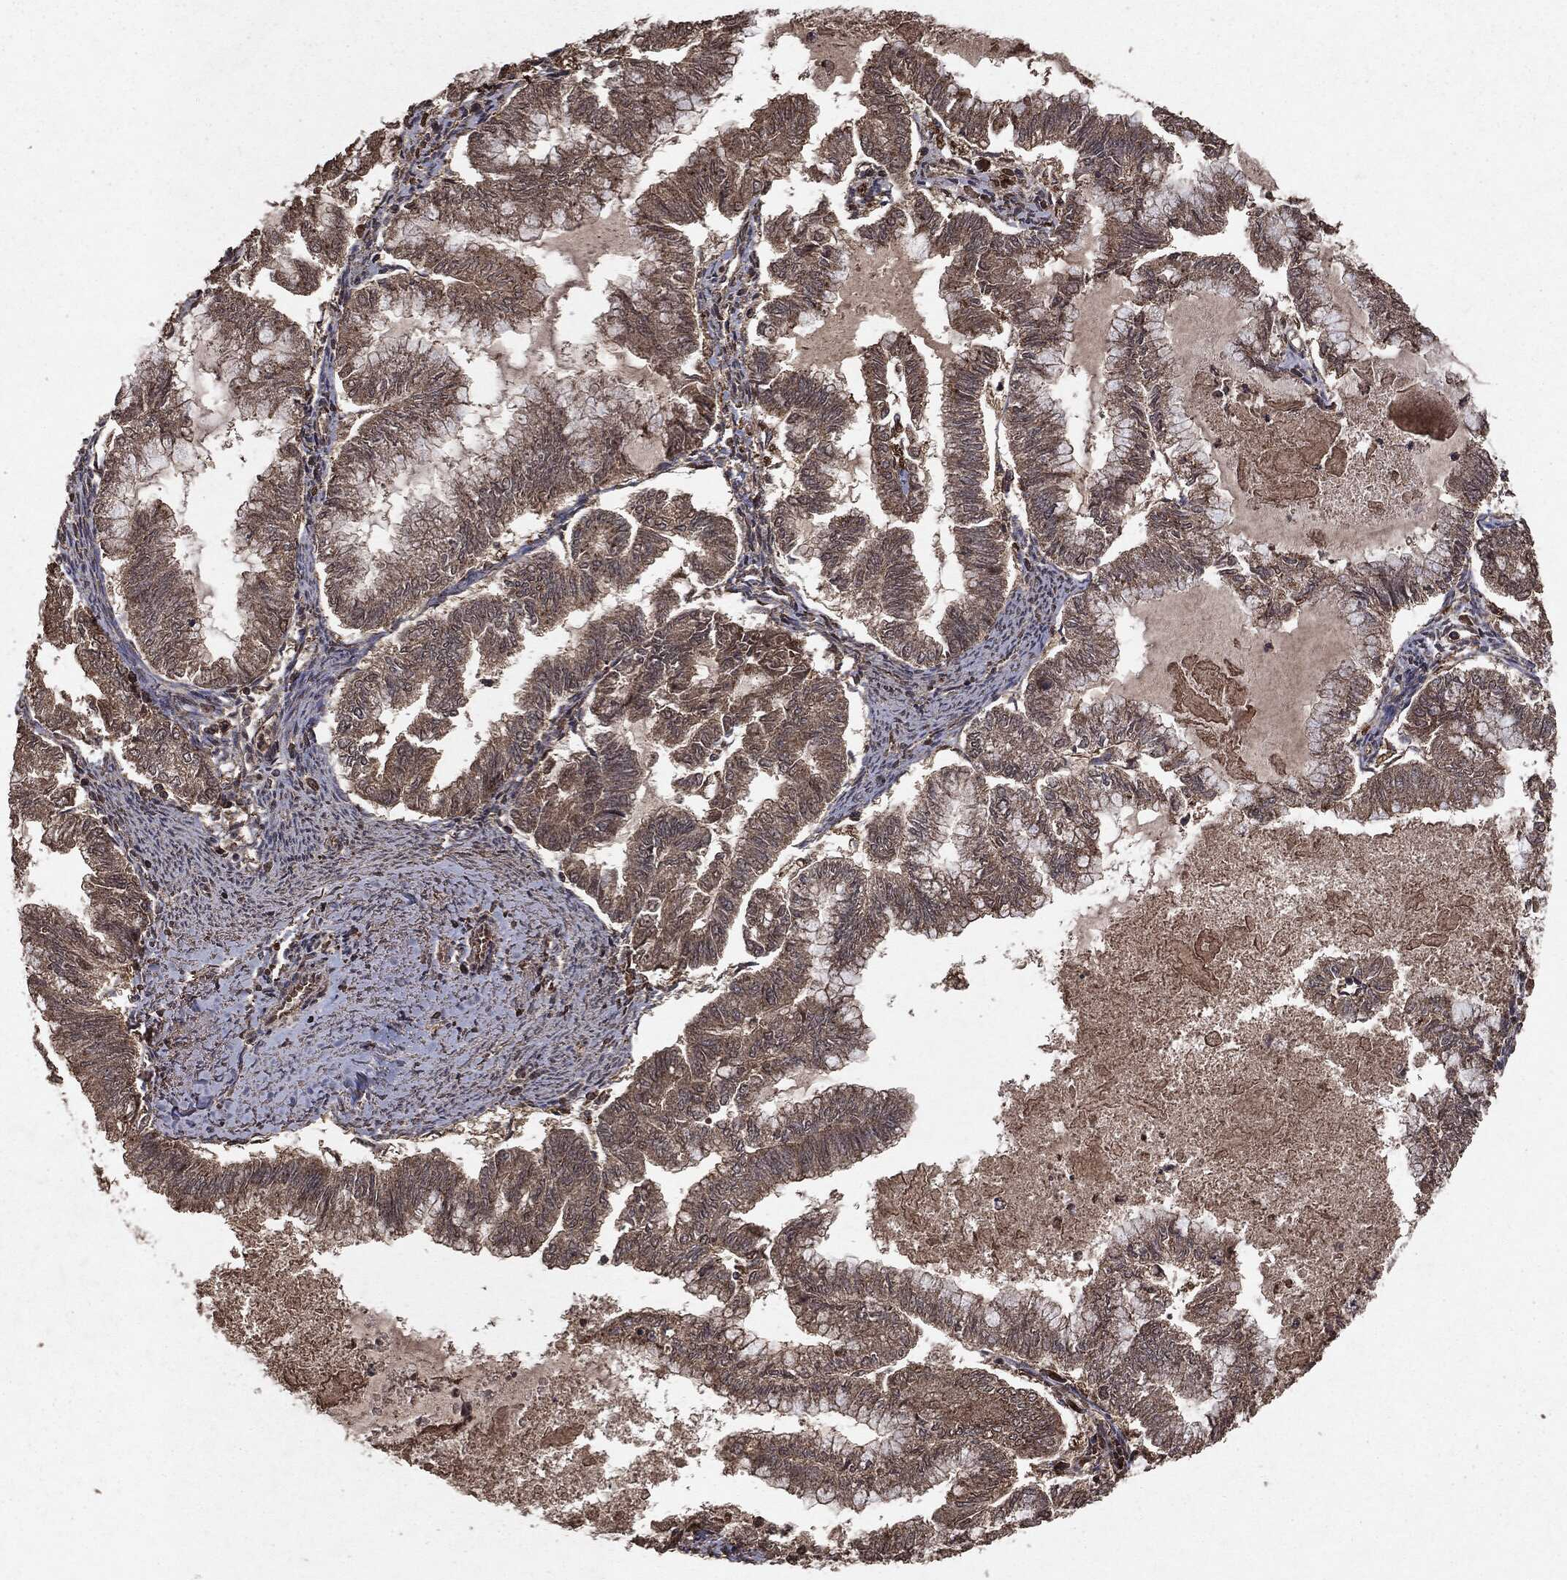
{"staining": {"intensity": "weak", "quantity": ">75%", "location": "cytoplasmic/membranous"}, "tissue": "endometrial cancer", "cell_type": "Tumor cells", "image_type": "cancer", "snomed": [{"axis": "morphology", "description": "Adenocarcinoma, NOS"}, {"axis": "topography", "description": "Endometrium"}], "caption": "Tumor cells exhibit low levels of weak cytoplasmic/membranous staining in about >75% of cells in endometrial cancer (adenocarcinoma).", "gene": "NME1", "patient": {"sex": "female", "age": 79}}